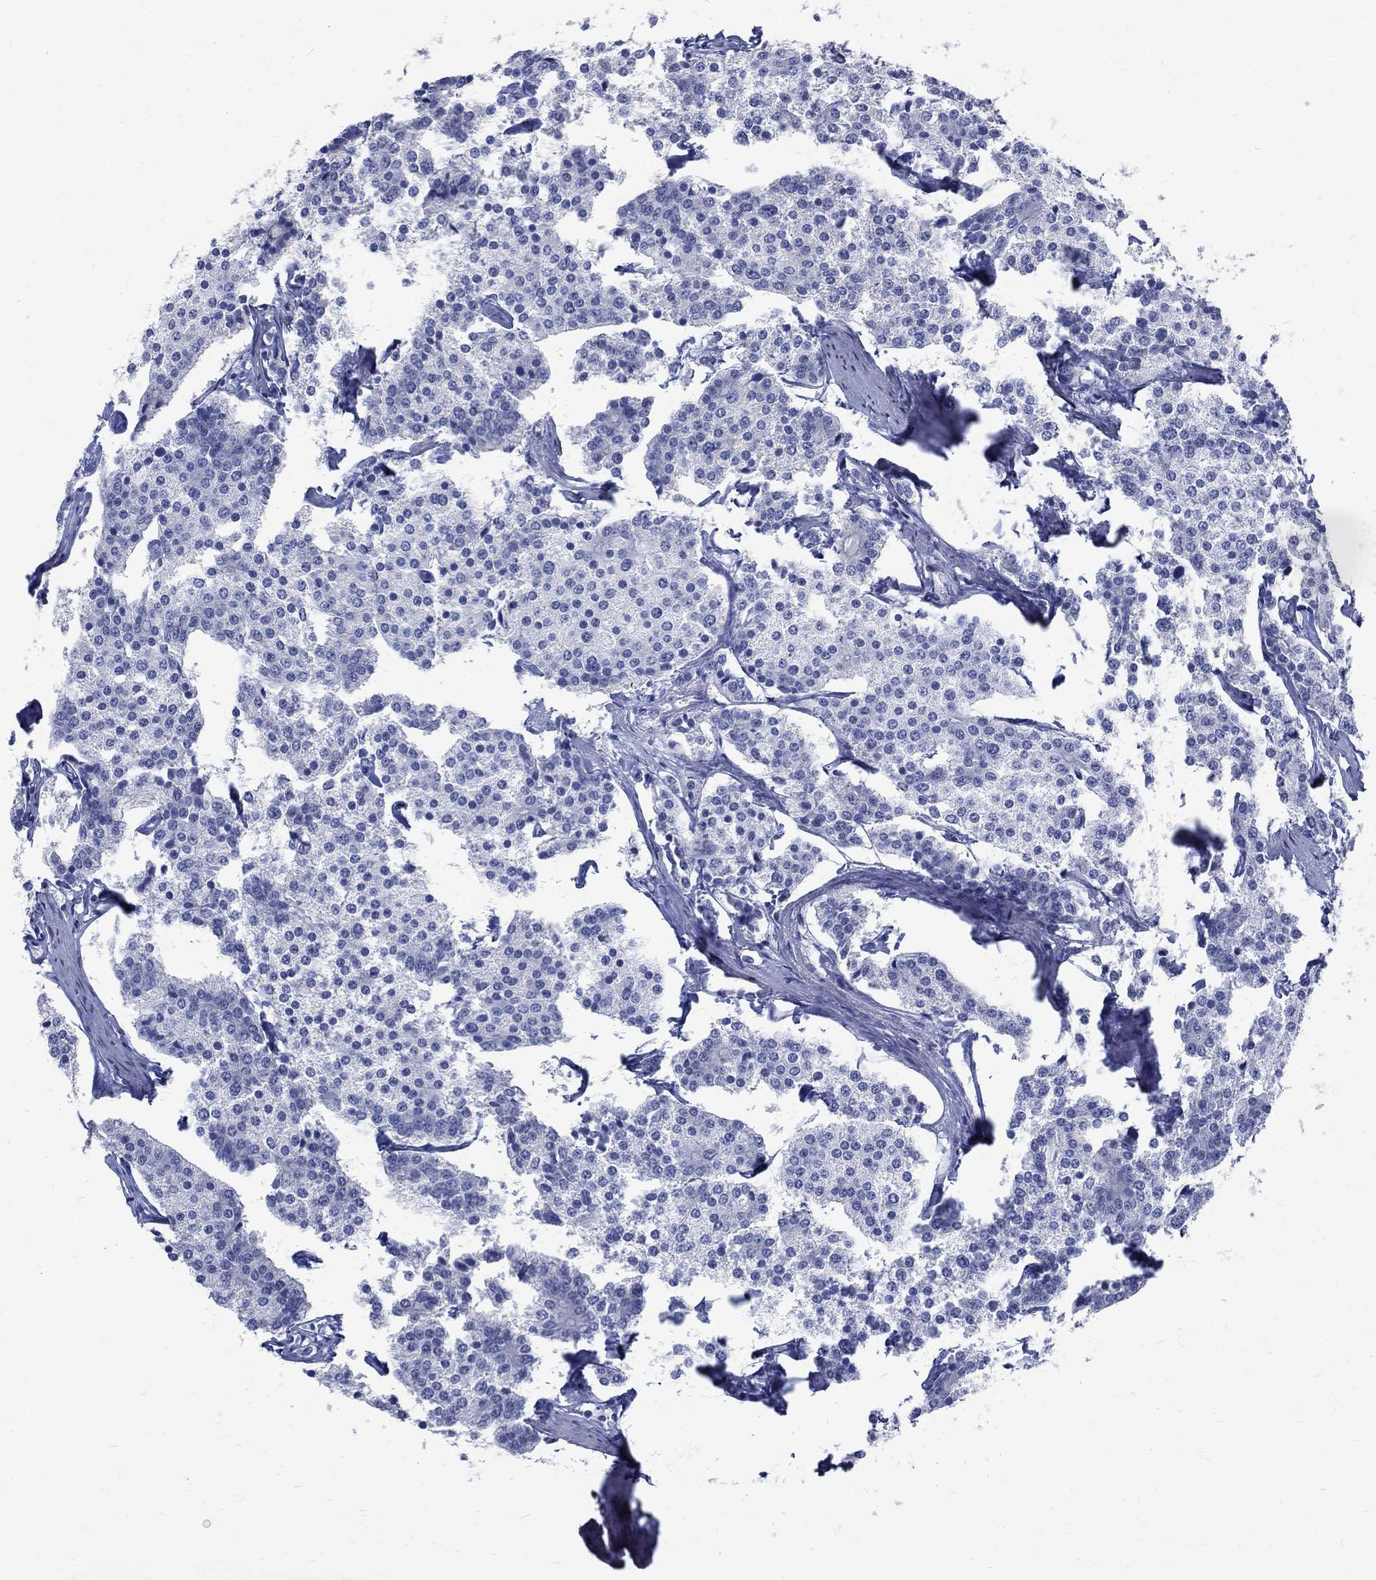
{"staining": {"intensity": "negative", "quantity": "none", "location": "none"}, "tissue": "carcinoid", "cell_type": "Tumor cells", "image_type": "cancer", "snomed": [{"axis": "morphology", "description": "Carcinoid, malignant, NOS"}, {"axis": "topography", "description": "Small intestine"}], "caption": "Micrograph shows no protein expression in tumor cells of carcinoid tissue.", "gene": "MAGEB6", "patient": {"sex": "female", "age": 65}}